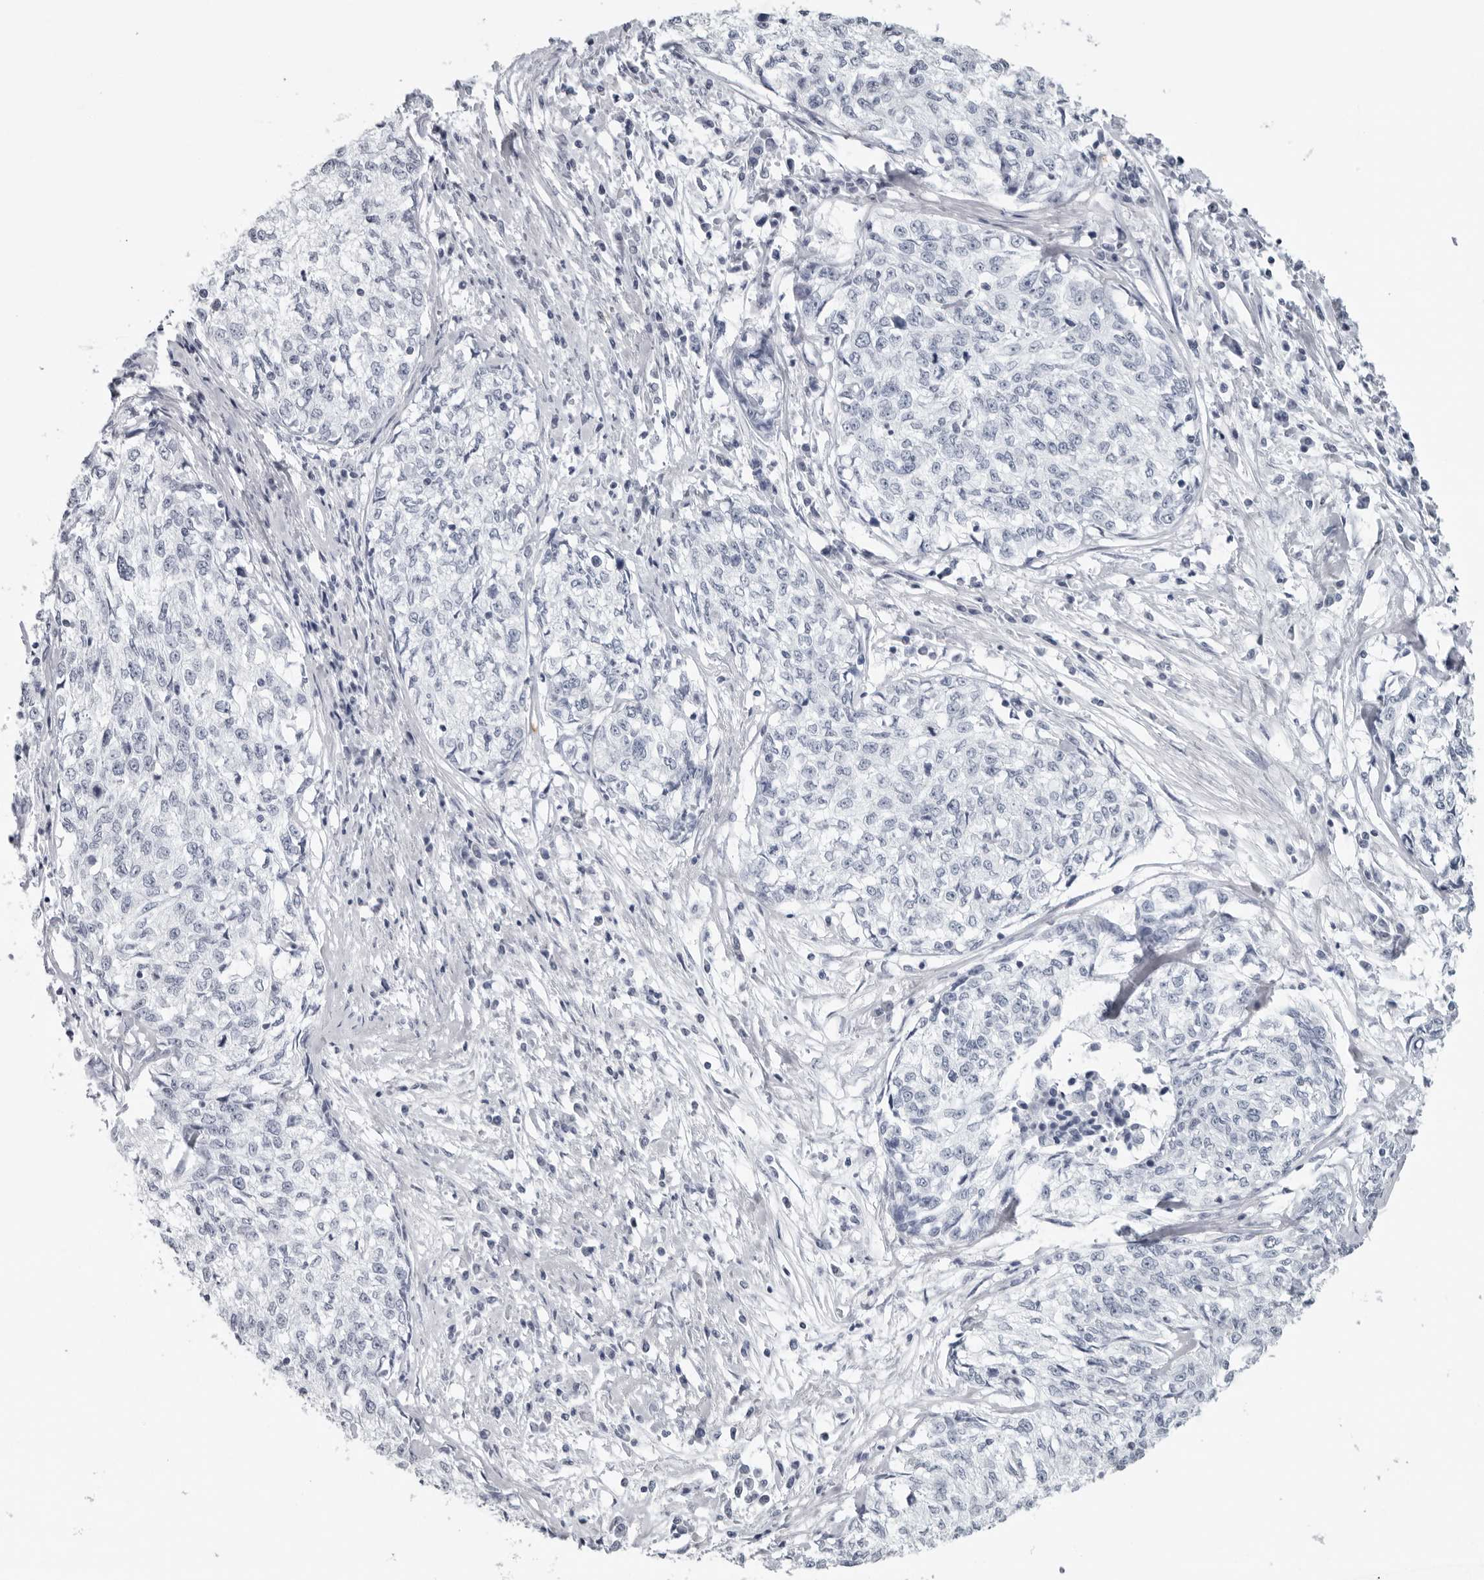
{"staining": {"intensity": "negative", "quantity": "none", "location": "none"}, "tissue": "cervical cancer", "cell_type": "Tumor cells", "image_type": "cancer", "snomed": [{"axis": "morphology", "description": "Squamous cell carcinoma, NOS"}, {"axis": "topography", "description": "Cervix"}], "caption": "Tumor cells show no significant positivity in squamous cell carcinoma (cervical). (DAB IHC with hematoxylin counter stain).", "gene": "EPB41", "patient": {"sex": "female", "age": 57}}